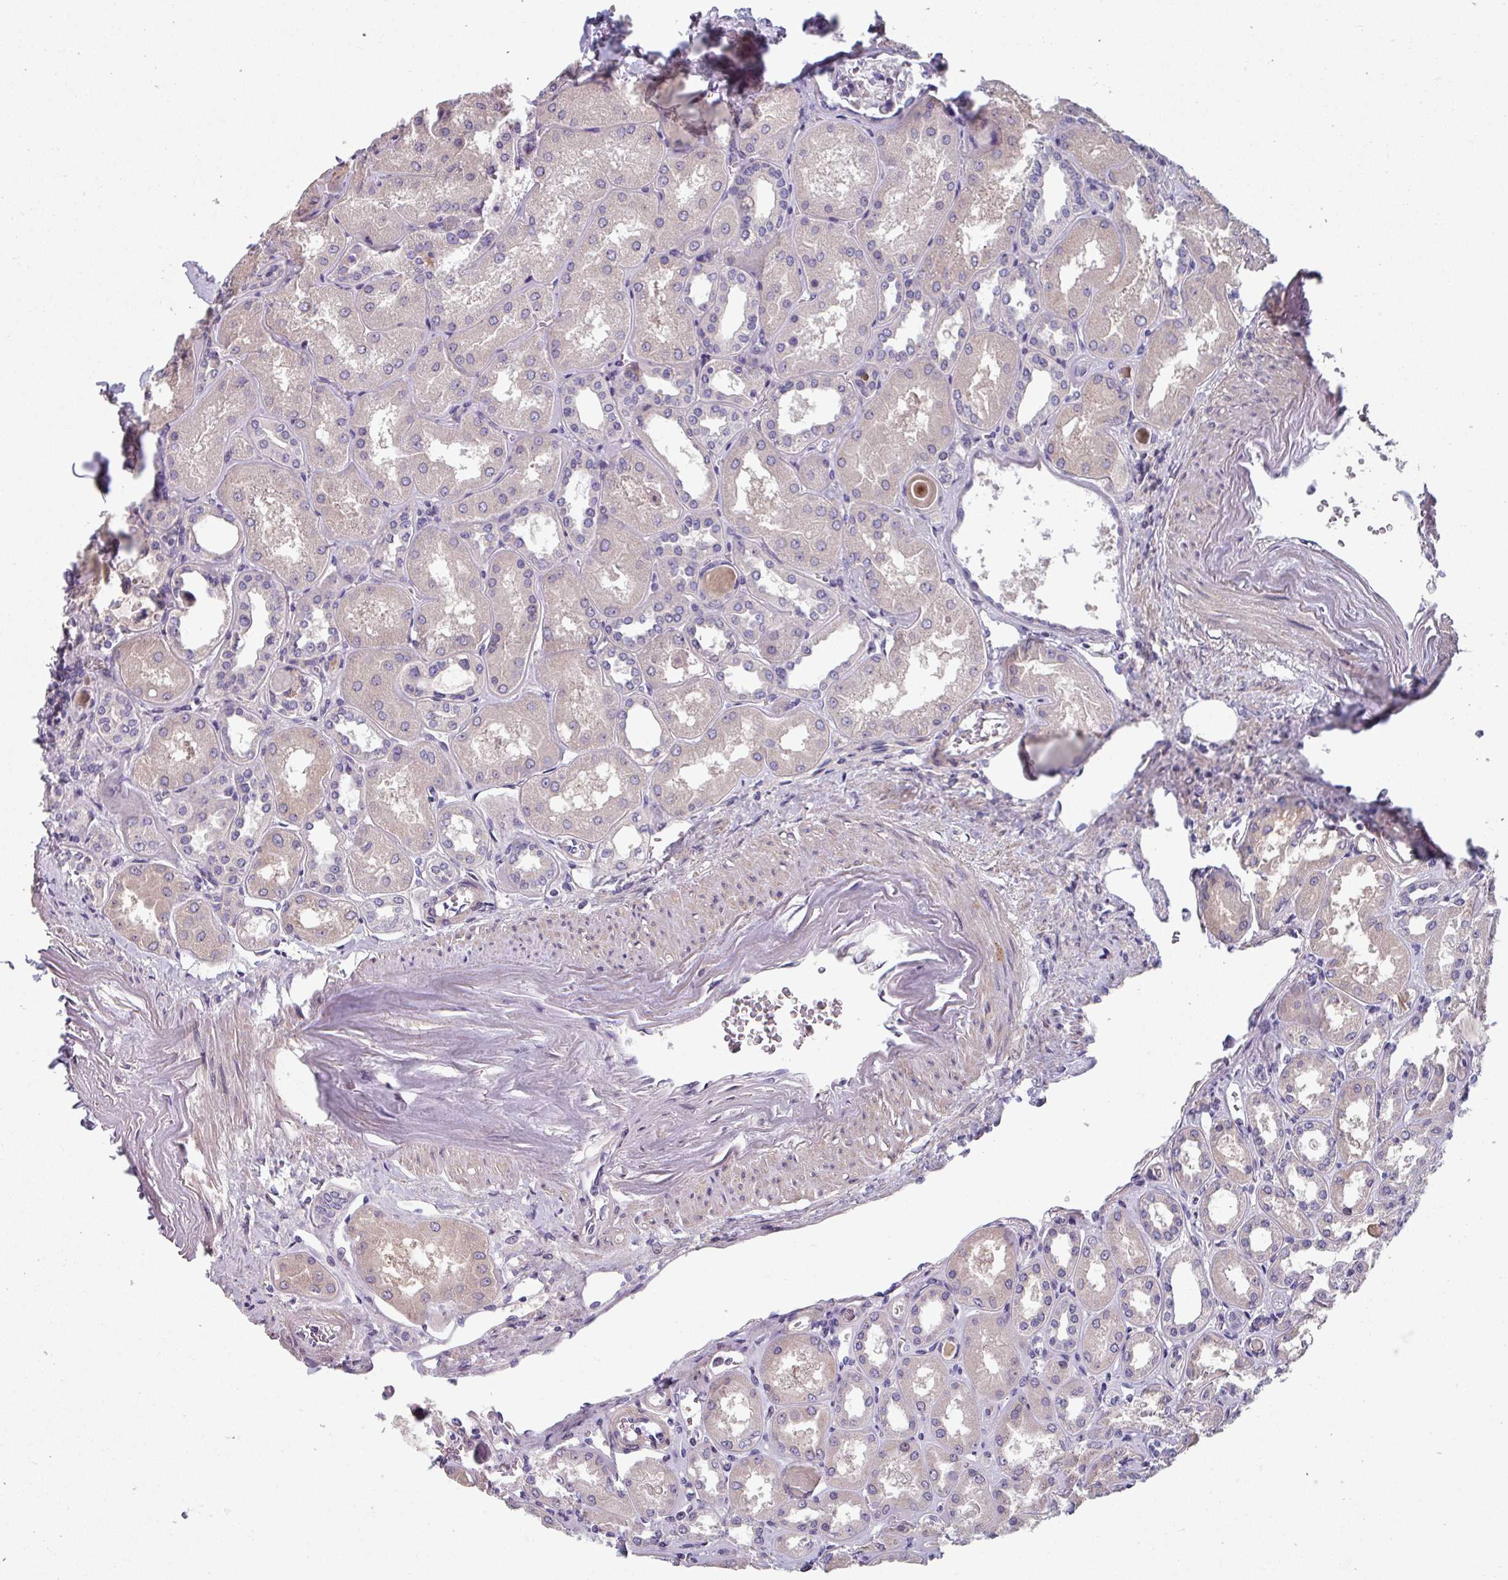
{"staining": {"intensity": "negative", "quantity": "none", "location": "none"}, "tissue": "kidney", "cell_type": "Cells in glomeruli", "image_type": "normal", "snomed": [{"axis": "morphology", "description": "Normal tissue, NOS"}, {"axis": "topography", "description": "Kidney"}], "caption": "IHC photomicrograph of normal kidney: human kidney stained with DAB displays no significant protein positivity in cells in glomeruli.", "gene": "TMEM132A", "patient": {"sex": "male", "age": 61}}